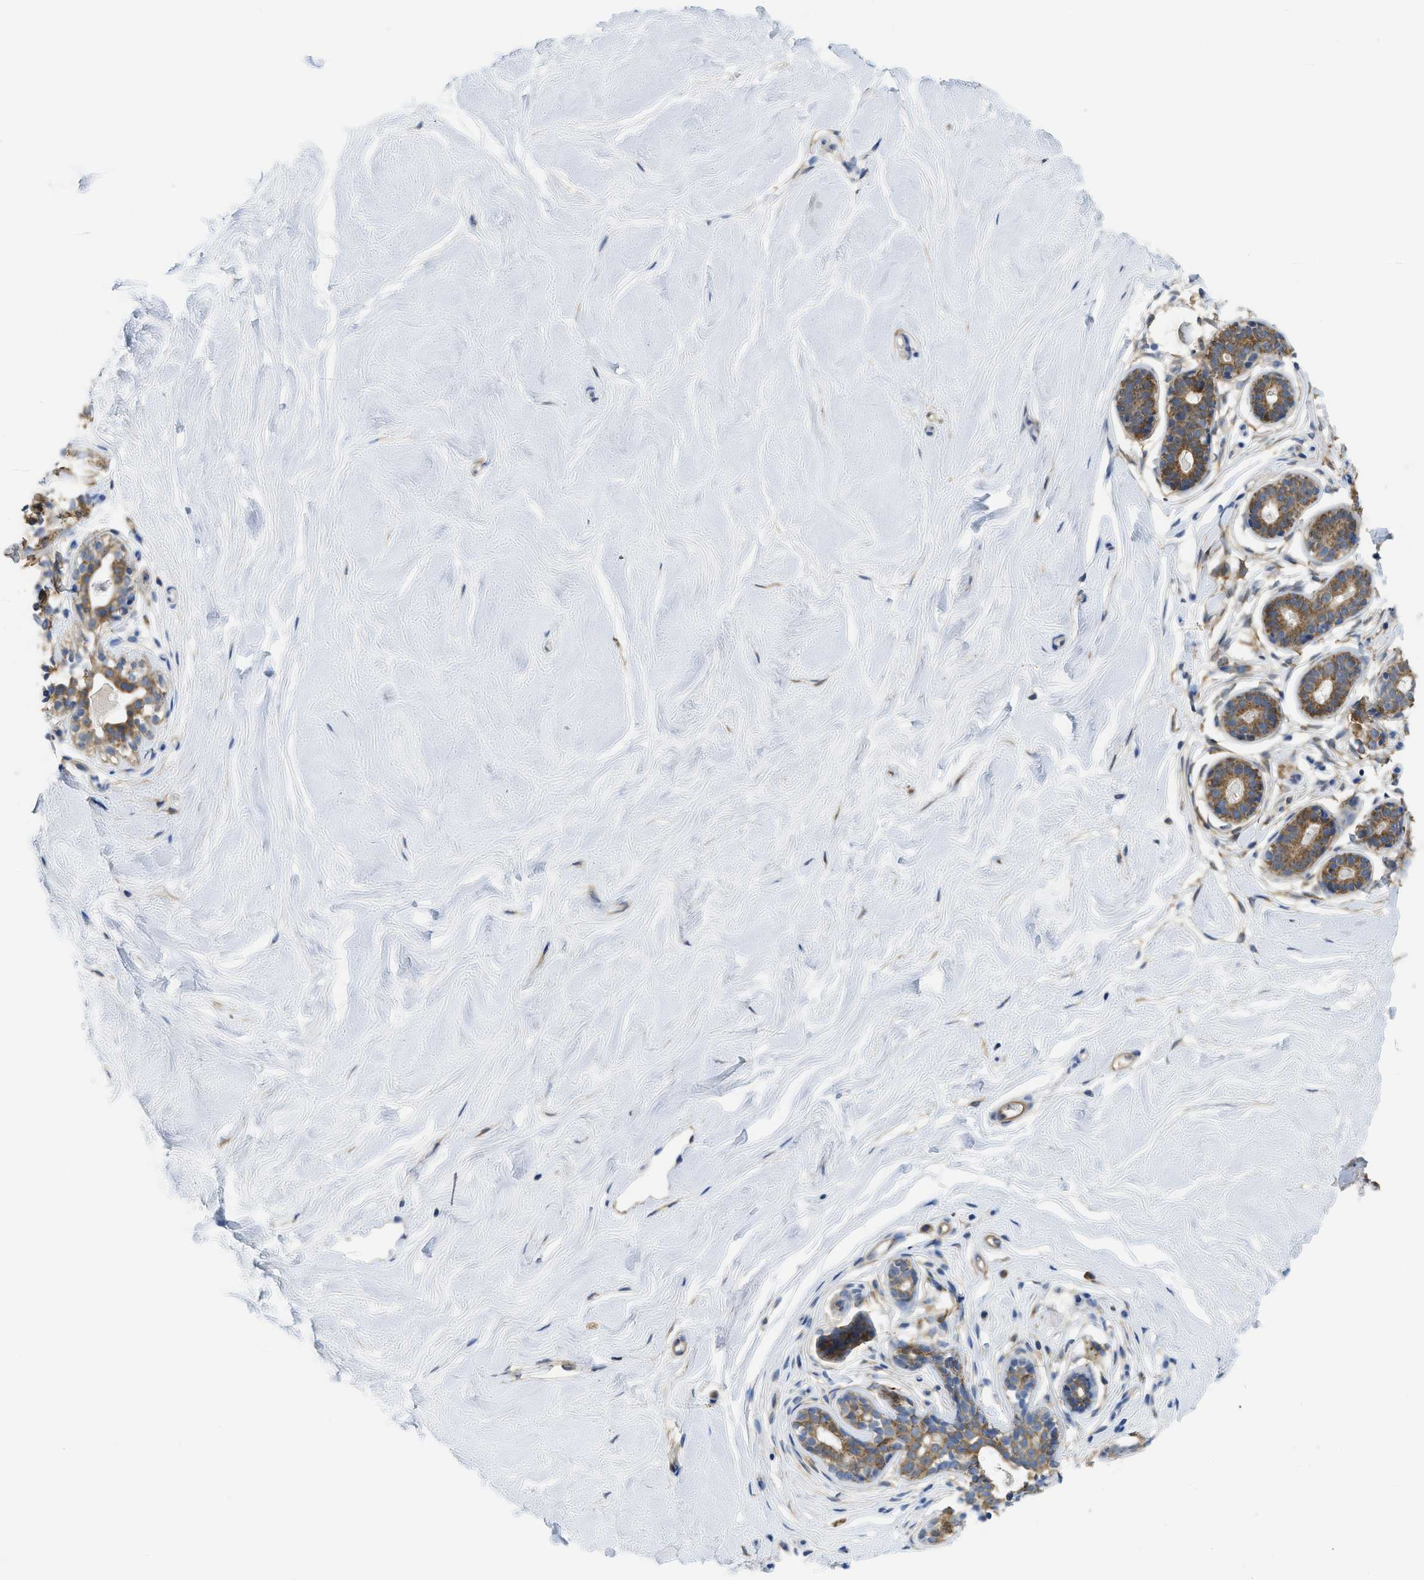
{"staining": {"intensity": "negative", "quantity": "none", "location": "none"}, "tissue": "breast", "cell_type": "Adipocytes", "image_type": "normal", "snomed": [{"axis": "morphology", "description": "Normal tissue, NOS"}, {"axis": "topography", "description": "Breast"}], "caption": "The micrograph exhibits no significant staining in adipocytes of breast.", "gene": "SFXN2", "patient": {"sex": "female", "age": 22}}